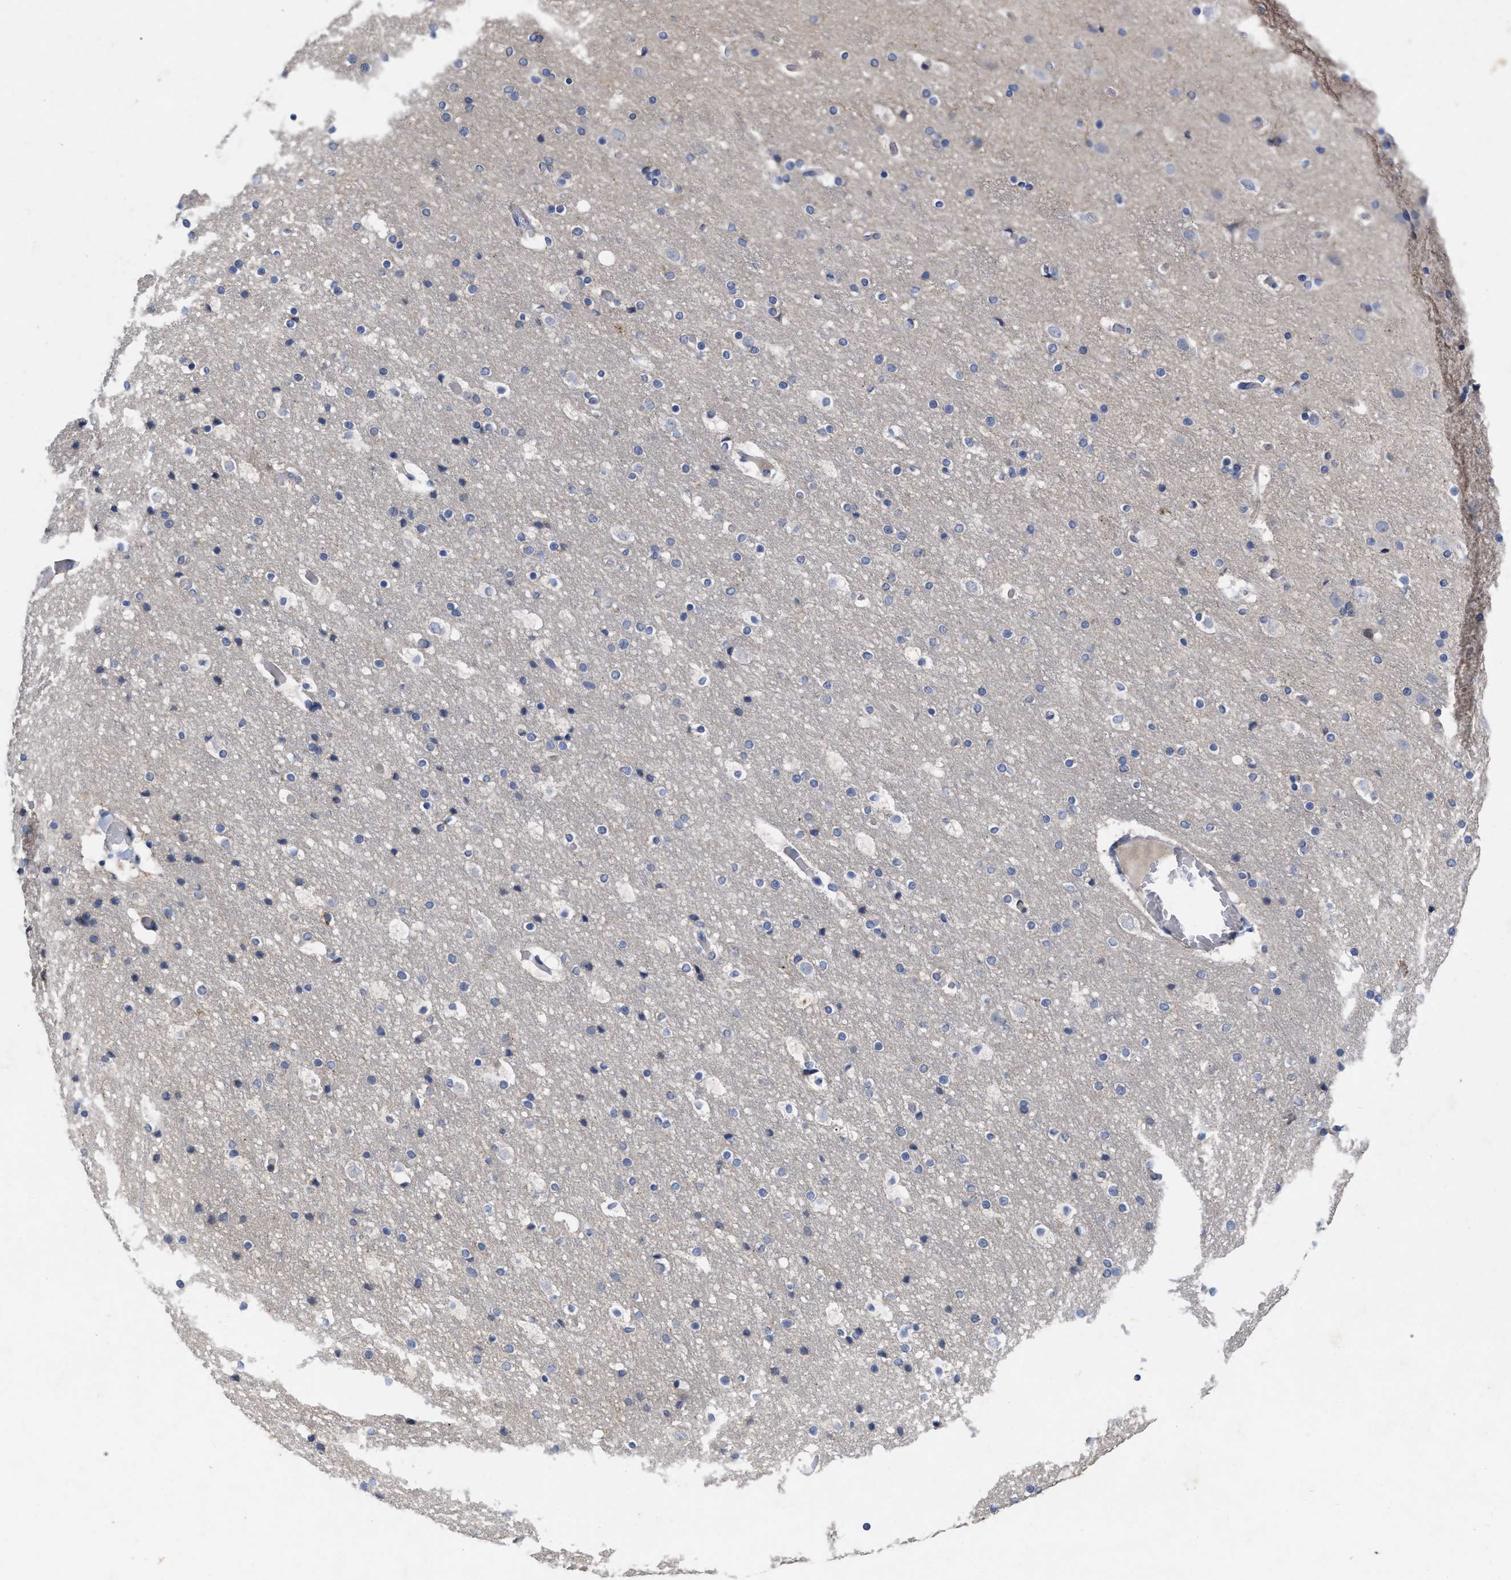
{"staining": {"intensity": "negative", "quantity": "none", "location": "none"}, "tissue": "cerebral cortex", "cell_type": "Endothelial cells", "image_type": "normal", "snomed": [{"axis": "morphology", "description": "Normal tissue, NOS"}, {"axis": "topography", "description": "Cerebral cortex"}], "caption": "High power microscopy image of an IHC histopathology image of unremarkable cerebral cortex, revealing no significant staining in endothelial cells.", "gene": "VIP", "patient": {"sex": "male", "age": 57}}